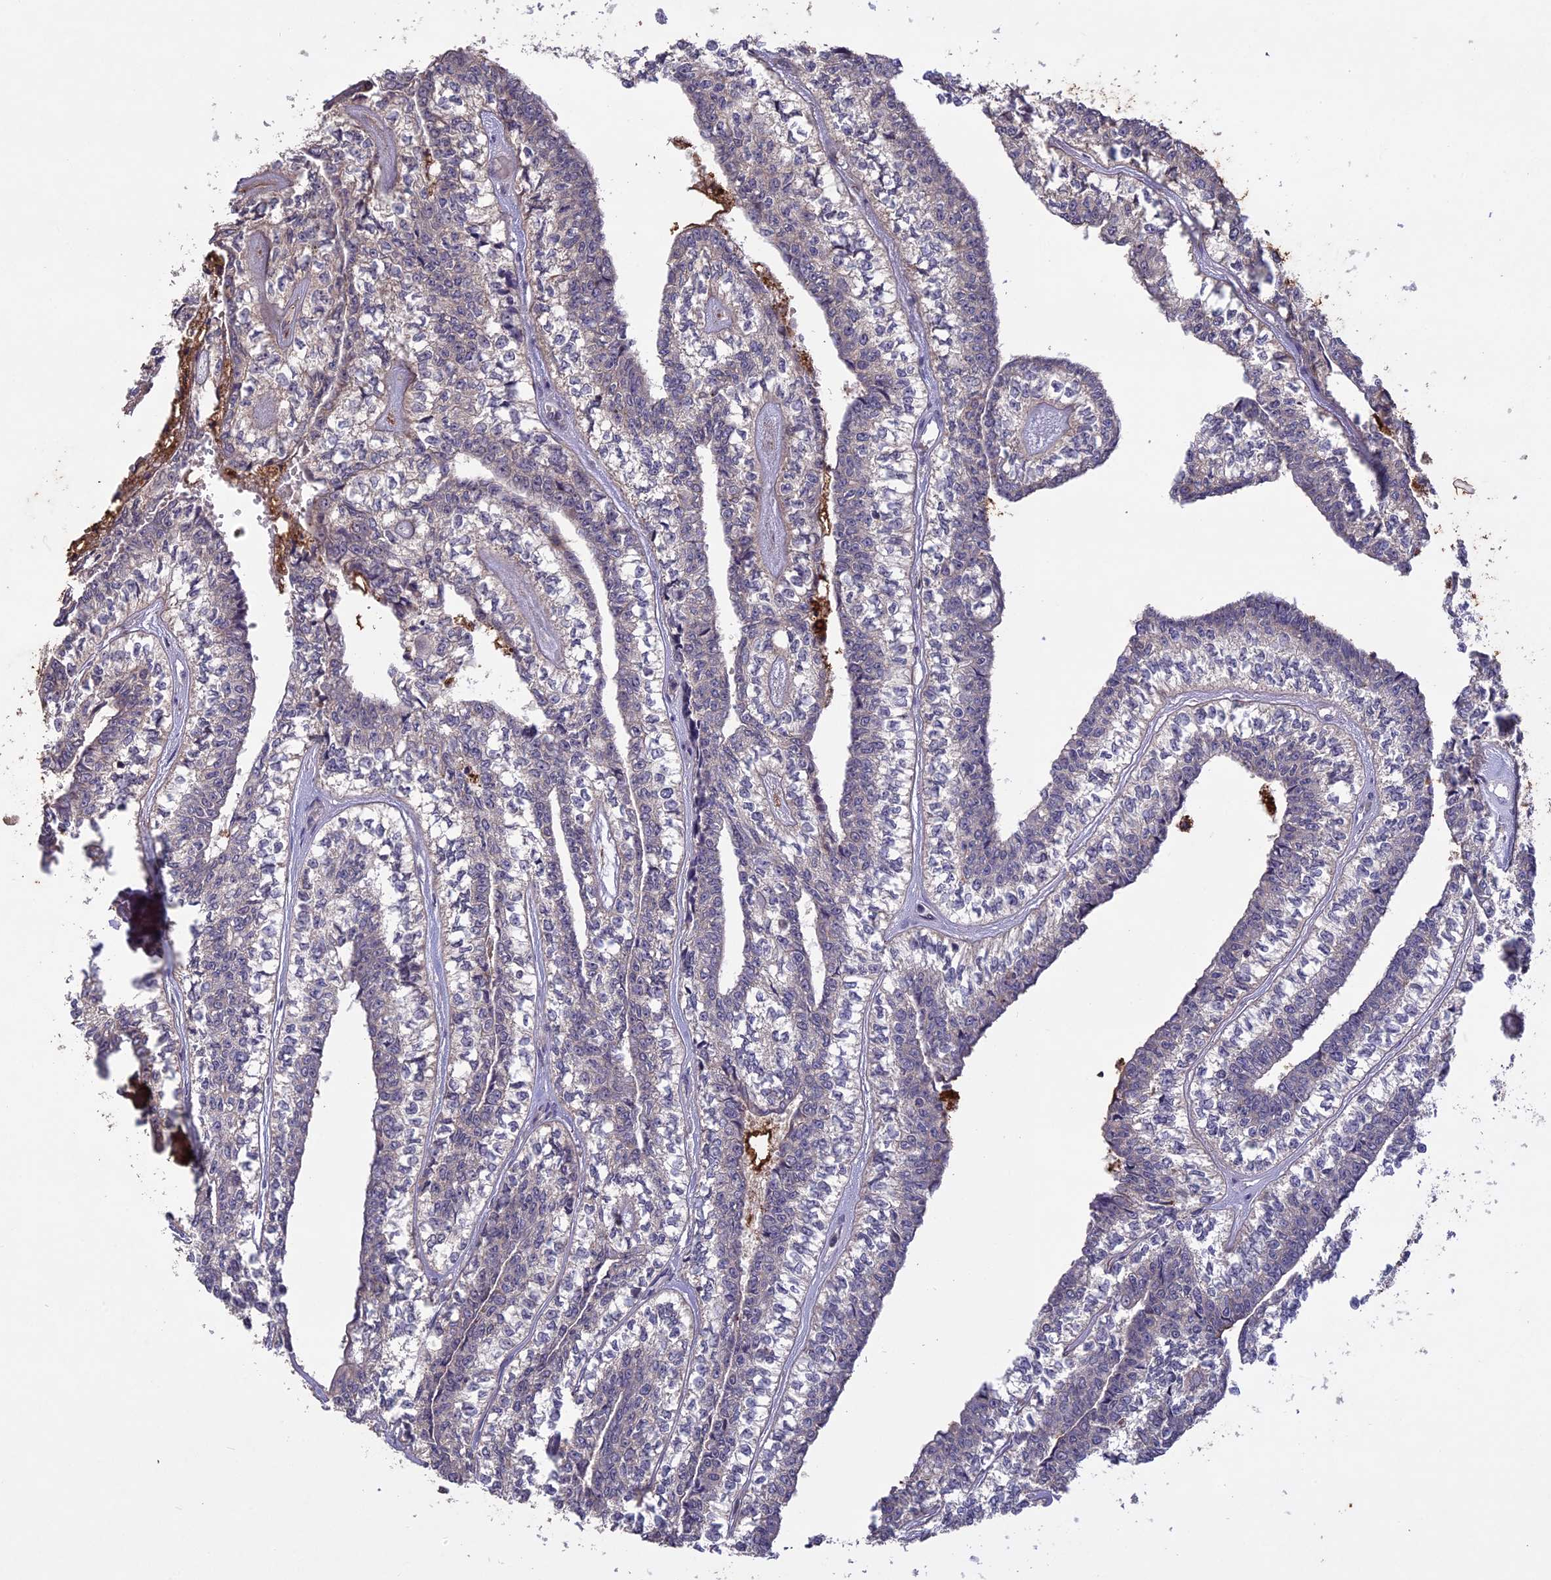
{"staining": {"intensity": "negative", "quantity": "none", "location": "none"}, "tissue": "head and neck cancer", "cell_type": "Tumor cells", "image_type": "cancer", "snomed": [{"axis": "morphology", "description": "Adenocarcinoma, NOS"}, {"axis": "topography", "description": "Head-Neck"}], "caption": "DAB (3,3'-diaminobenzidine) immunohistochemical staining of head and neck adenocarcinoma reveals no significant positivity in tumor cells.", "gene": "ADO", "patient": {"sex": "female", "age": 73}}